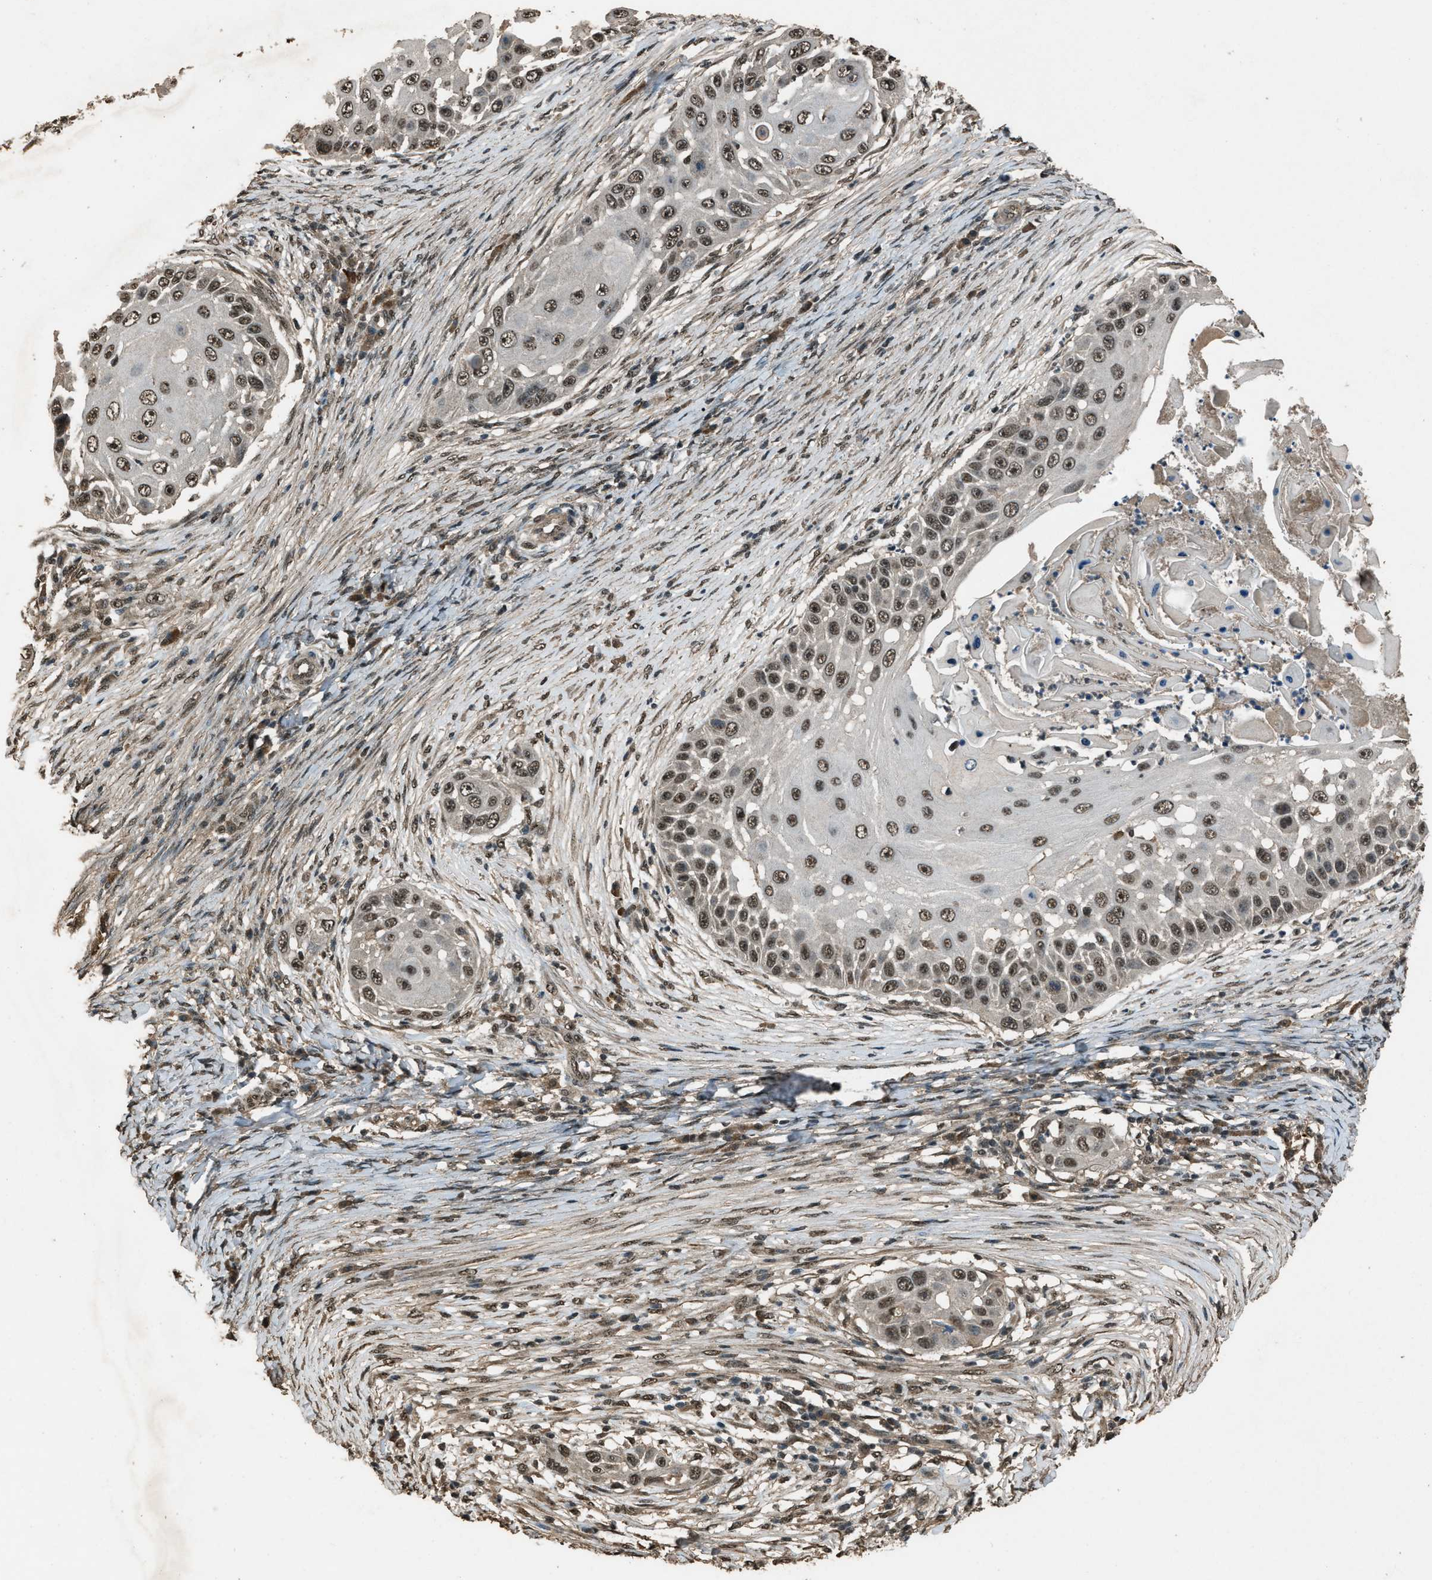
{"staining": {"intensity": "moderate", "quantity": ">75%", "location": "nuclear"}, "tissue": "skin cancer", "cell_type": "Tumor cells", "image_type": "cancer", "snomed": [{"axis": "morphology", "description": "Squamous cell carcinoma, NOS"}, {"axis": "topography", "description": "Skin"}], "caption": "About >75% of tumor cells in human squamous cell carcinoma (skin) reveal moderate nuclear protein expression as visualized by brown immunohistochemical staining.", "gene": "SERTAD2", "patient": {"sex": "female", "age": 44}}